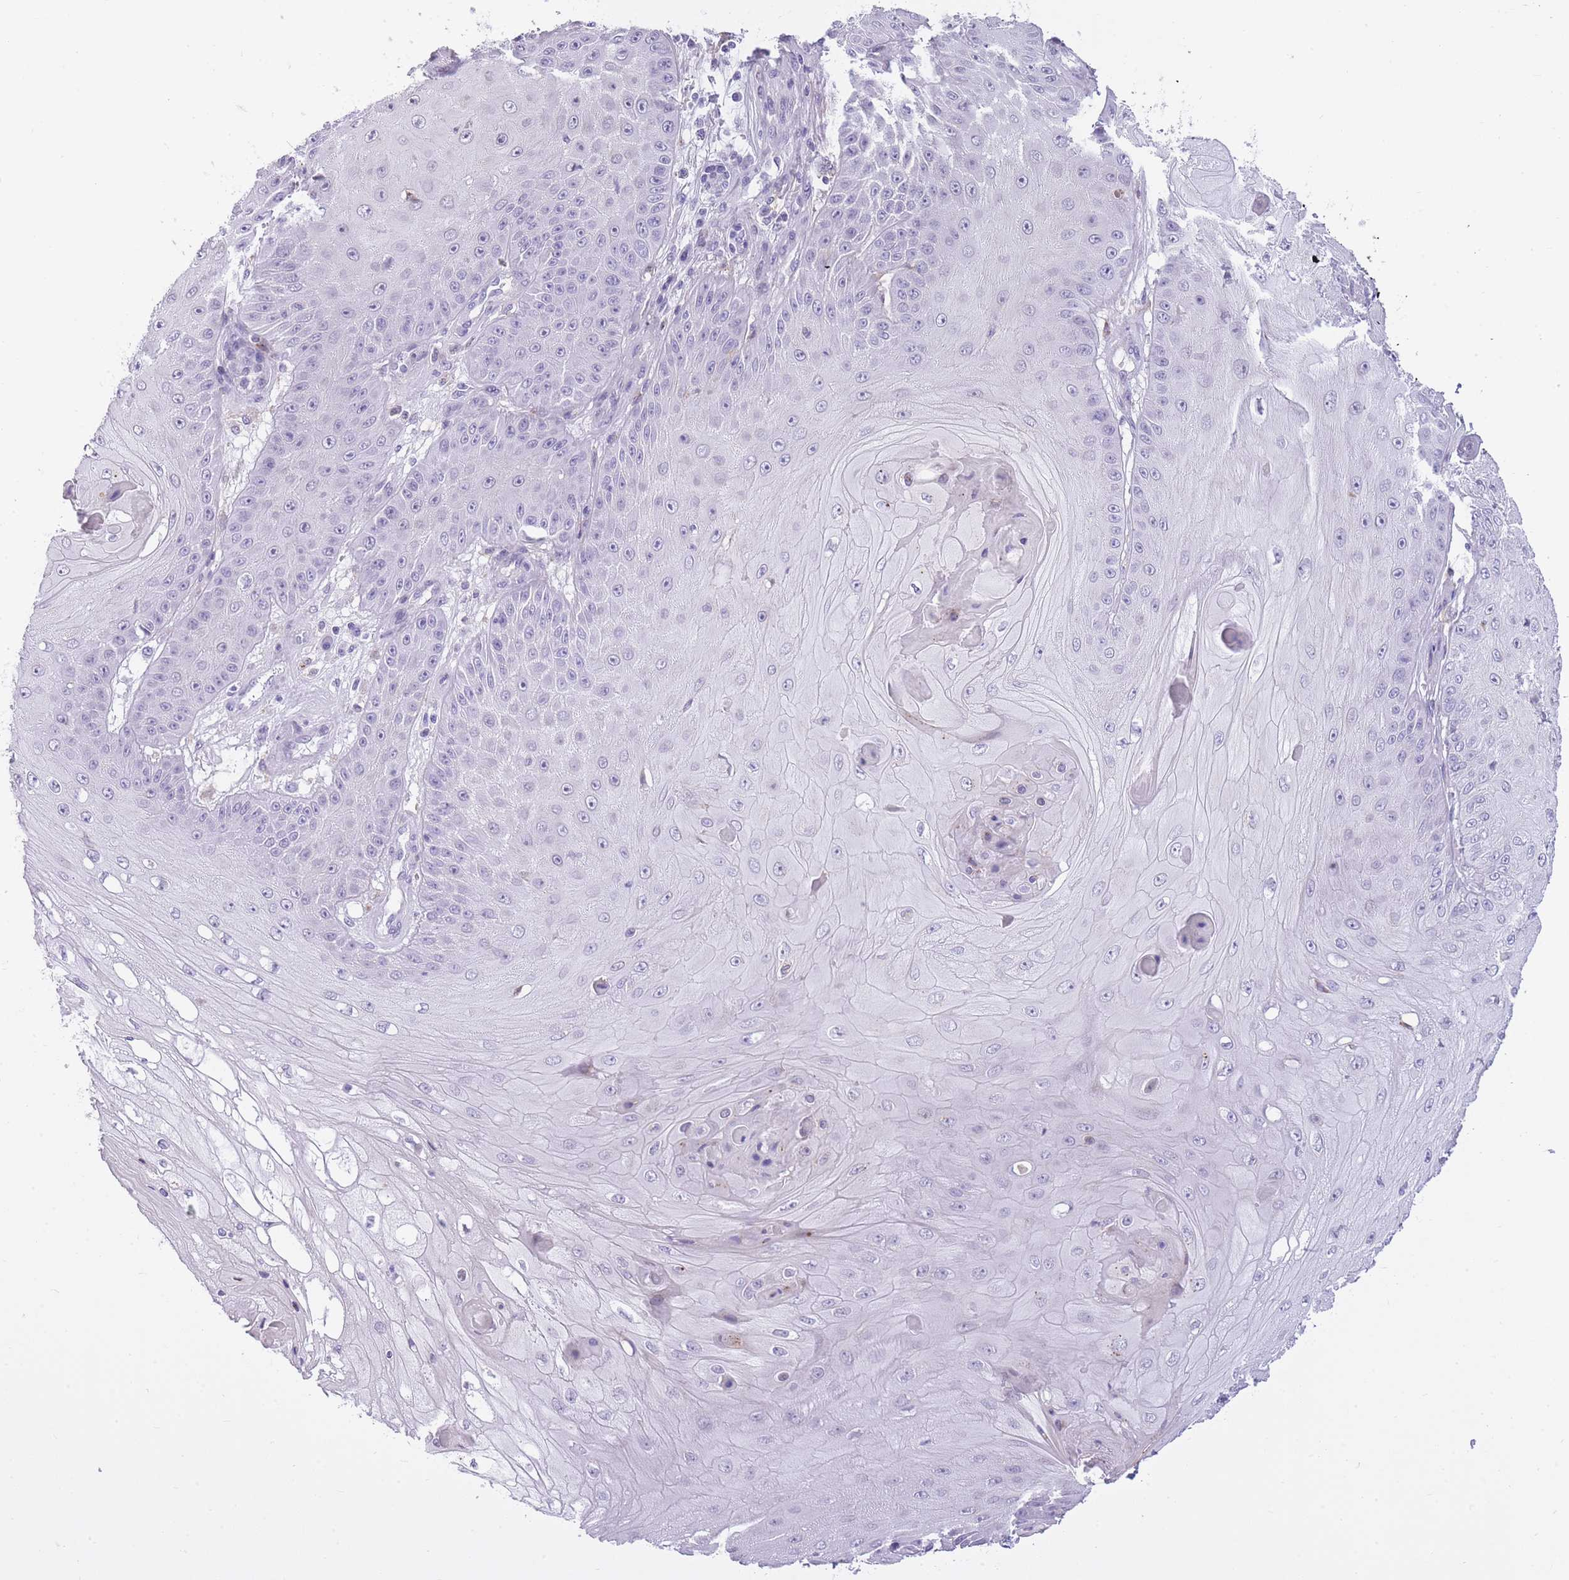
{"staining": {"intensity": "negative", "quantity": "none", "location": "none"}, "tissue": "skin cancer", "cell_type": "Tumor cells", "image_type": "cancer", "snomed": [{"axis": "morphology", "description": "Squamous cell carcinoma, NOS"}, {"axis": "topography", "description": "Skin"}], "caption": "An immunohistochemistry (IHC) histopathology image of skin cancer (squamous cell carcinoma) is shown. There is no staining in tumor cells of skin cancer (squamous cell carcinoma).", "gene": "RADX", "patient": {"sex": "male", "age": 70}}